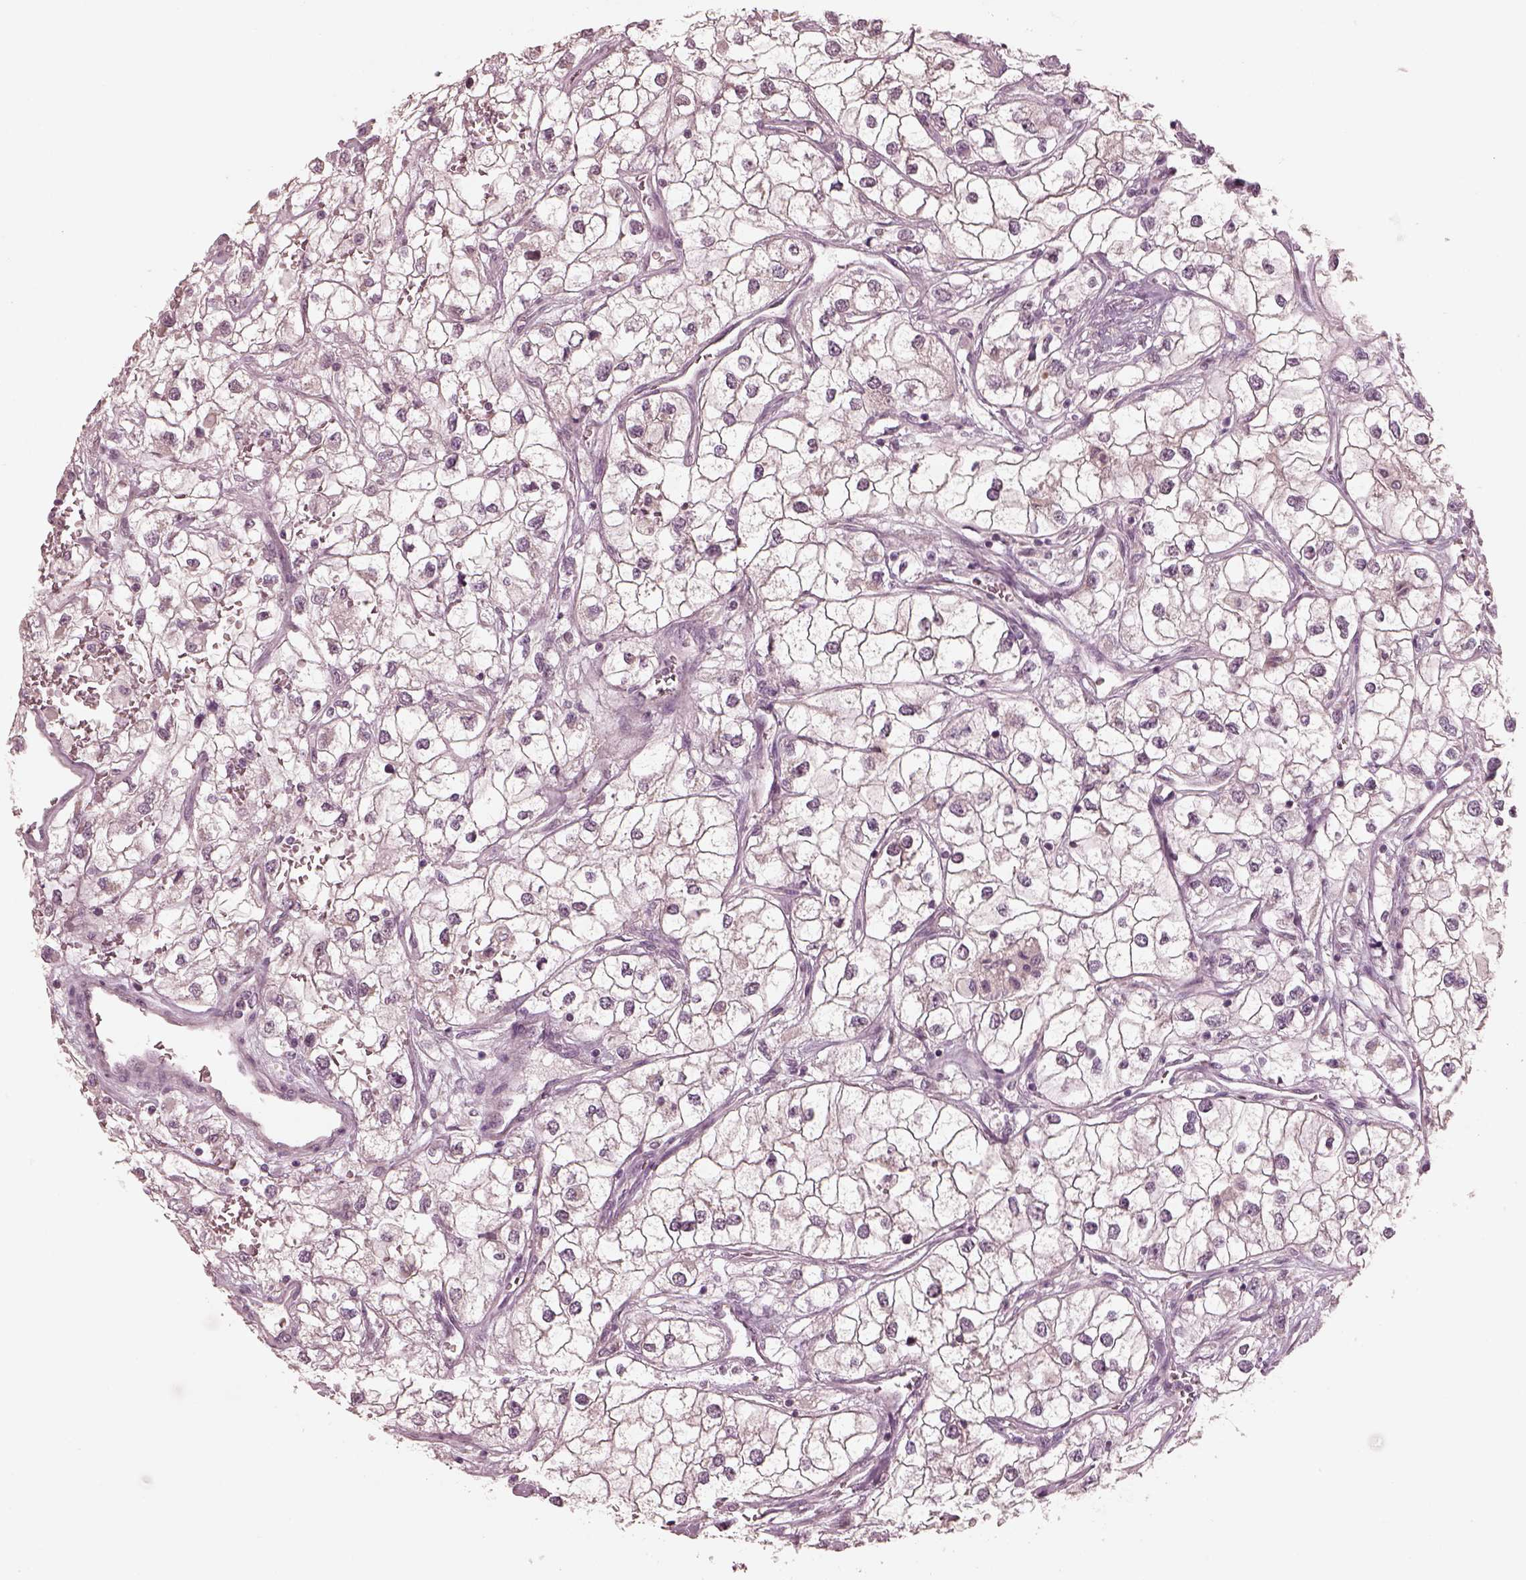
{"staining": {"intensity": "negative", "quantity": "none", "location": "none"}, "tissue": "renal cancer", "cell_type": "Tumor cells", "image_type": "cancer", "snomed": [{"axis": "morphology", "description": "Adenocarcinoma, NOS"}, {"axis": "topography", "description": "Kidney"}], "caption": "DAB immunohistochemical staining of human adenocarcinoma (renal) demonstrates no significant expression in tumor cells.", "gene": "IQCB1", "patient": {"sex": "male", "age": 59}}